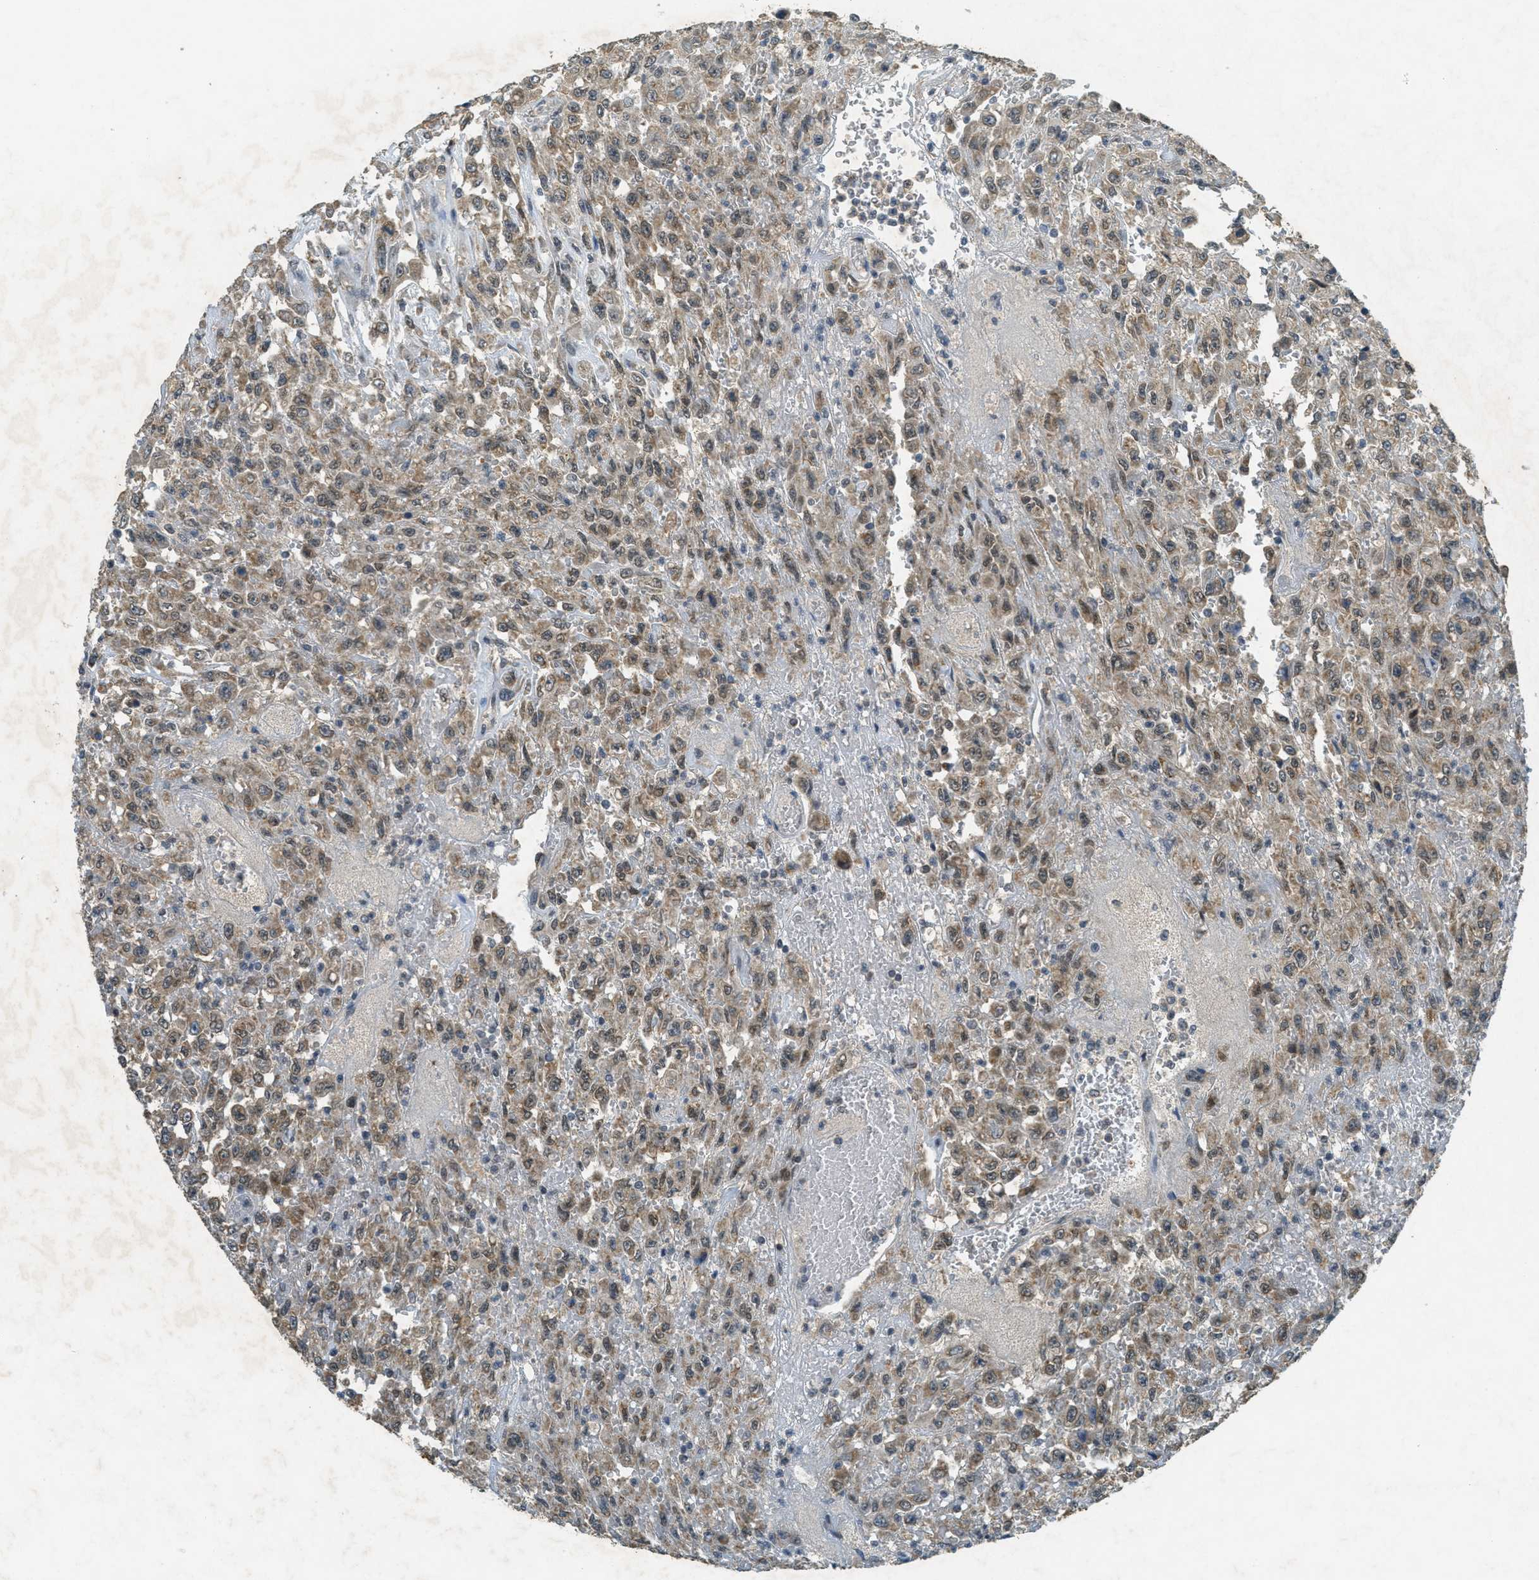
{"staining": {"intensity": "weak", "quantity": ">75%", "location": "cytoplasmic/membranous,nuclear"}, "tissue": "urothelial cancer", "cell_type": "Tumor cells", "image_type": "cancer", "snomed": [{"axis": "morphology", "description": "Urothelial carcinoma, High grade"}, {"axis": "topography", "description": "Urinary bladder"}], "caption": "Human urothelial cancer stained with a brown dye demonstrates weak cytoplasmic/membranous and nuclear positive expression in approximately >75% of tumor cells.", "gene": "TCF20", "patient": {"sex": "male", "age": 46}}